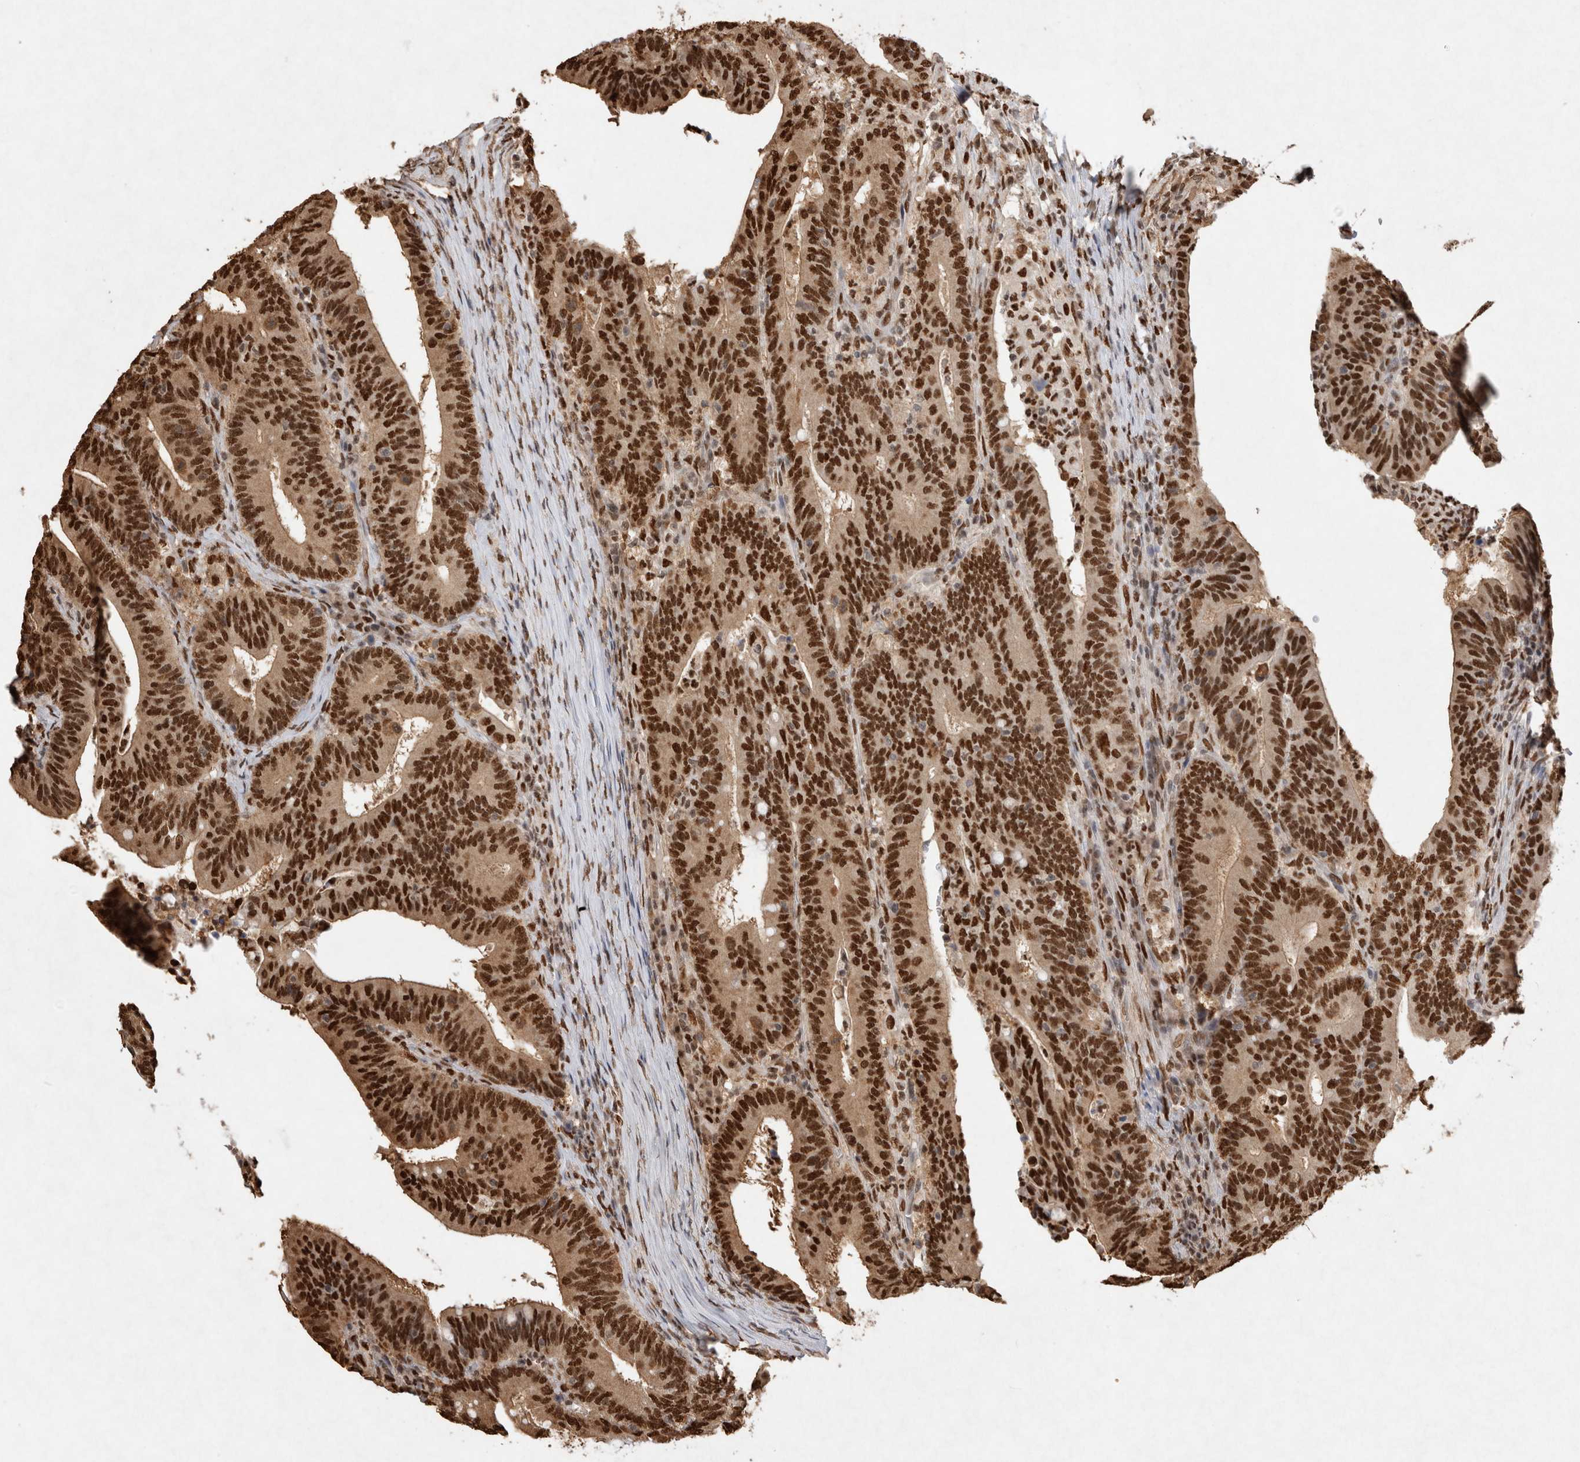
{"staining": {"intensity": "strong", "quantity": ">75%", "location": "nuclear"}, "tissue": "colorectal cancer", "cell_type": "Tumor cells", "image_type": "cancer", "snomed": [{"axis": "morphology", "description": "Adenocarcinoma, NOS"}, {"axis": "topography", "description": "Colon"}], "caption": "This is a micrograph of IHC staining of colorectal cancer, which shows strong staining in the nuclear of tumor cells.", "gene": "HDGF", "patient": {"sex": "female", "age": 66}}